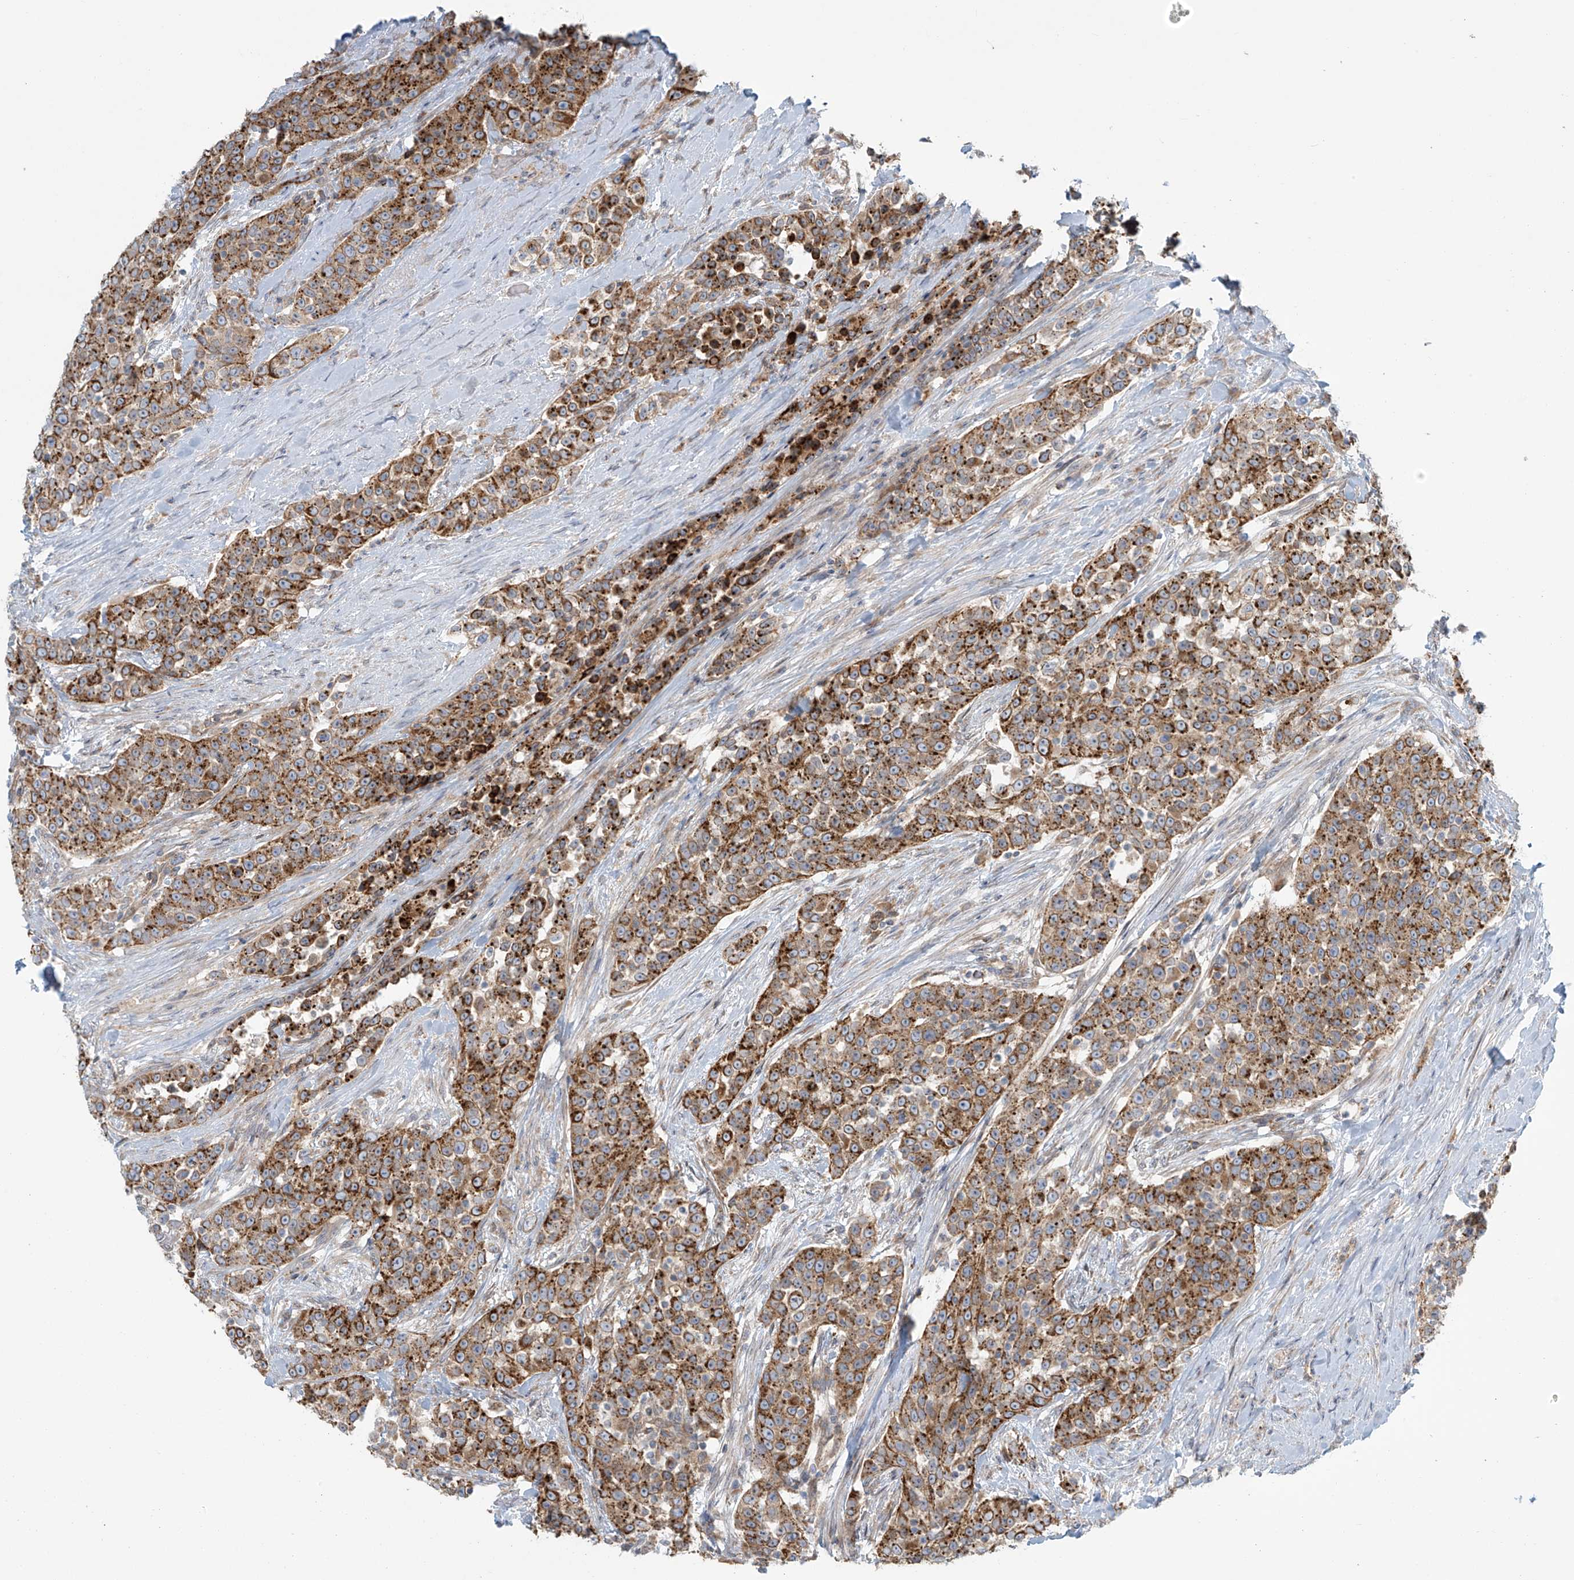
{"staining": {"intensity": "strong", "quantity": "25%-75%", "location": "cytoplasmic/membranous"}, "tissue": "urothelial cancer", "cell_type": "Tumor cells", "image_type": "cancer", "snomed": [{"axis": "morphology", "description": "Urothelial carcinoma, High grade"}, {"axis": "topography", "description": "Urinary bladder"}], "caption": "Tumor cells show high levels of strong cytoplasmic/membranous positivity in about 25%-75% of cells in high-grade urothelial carcinoma. Immunohistochemistry (ihc) stains the protein of interest in brown and the nuclei are stained blue.", "gene": "LZTS3", "patient": {"sex": "female", "age": 80}}